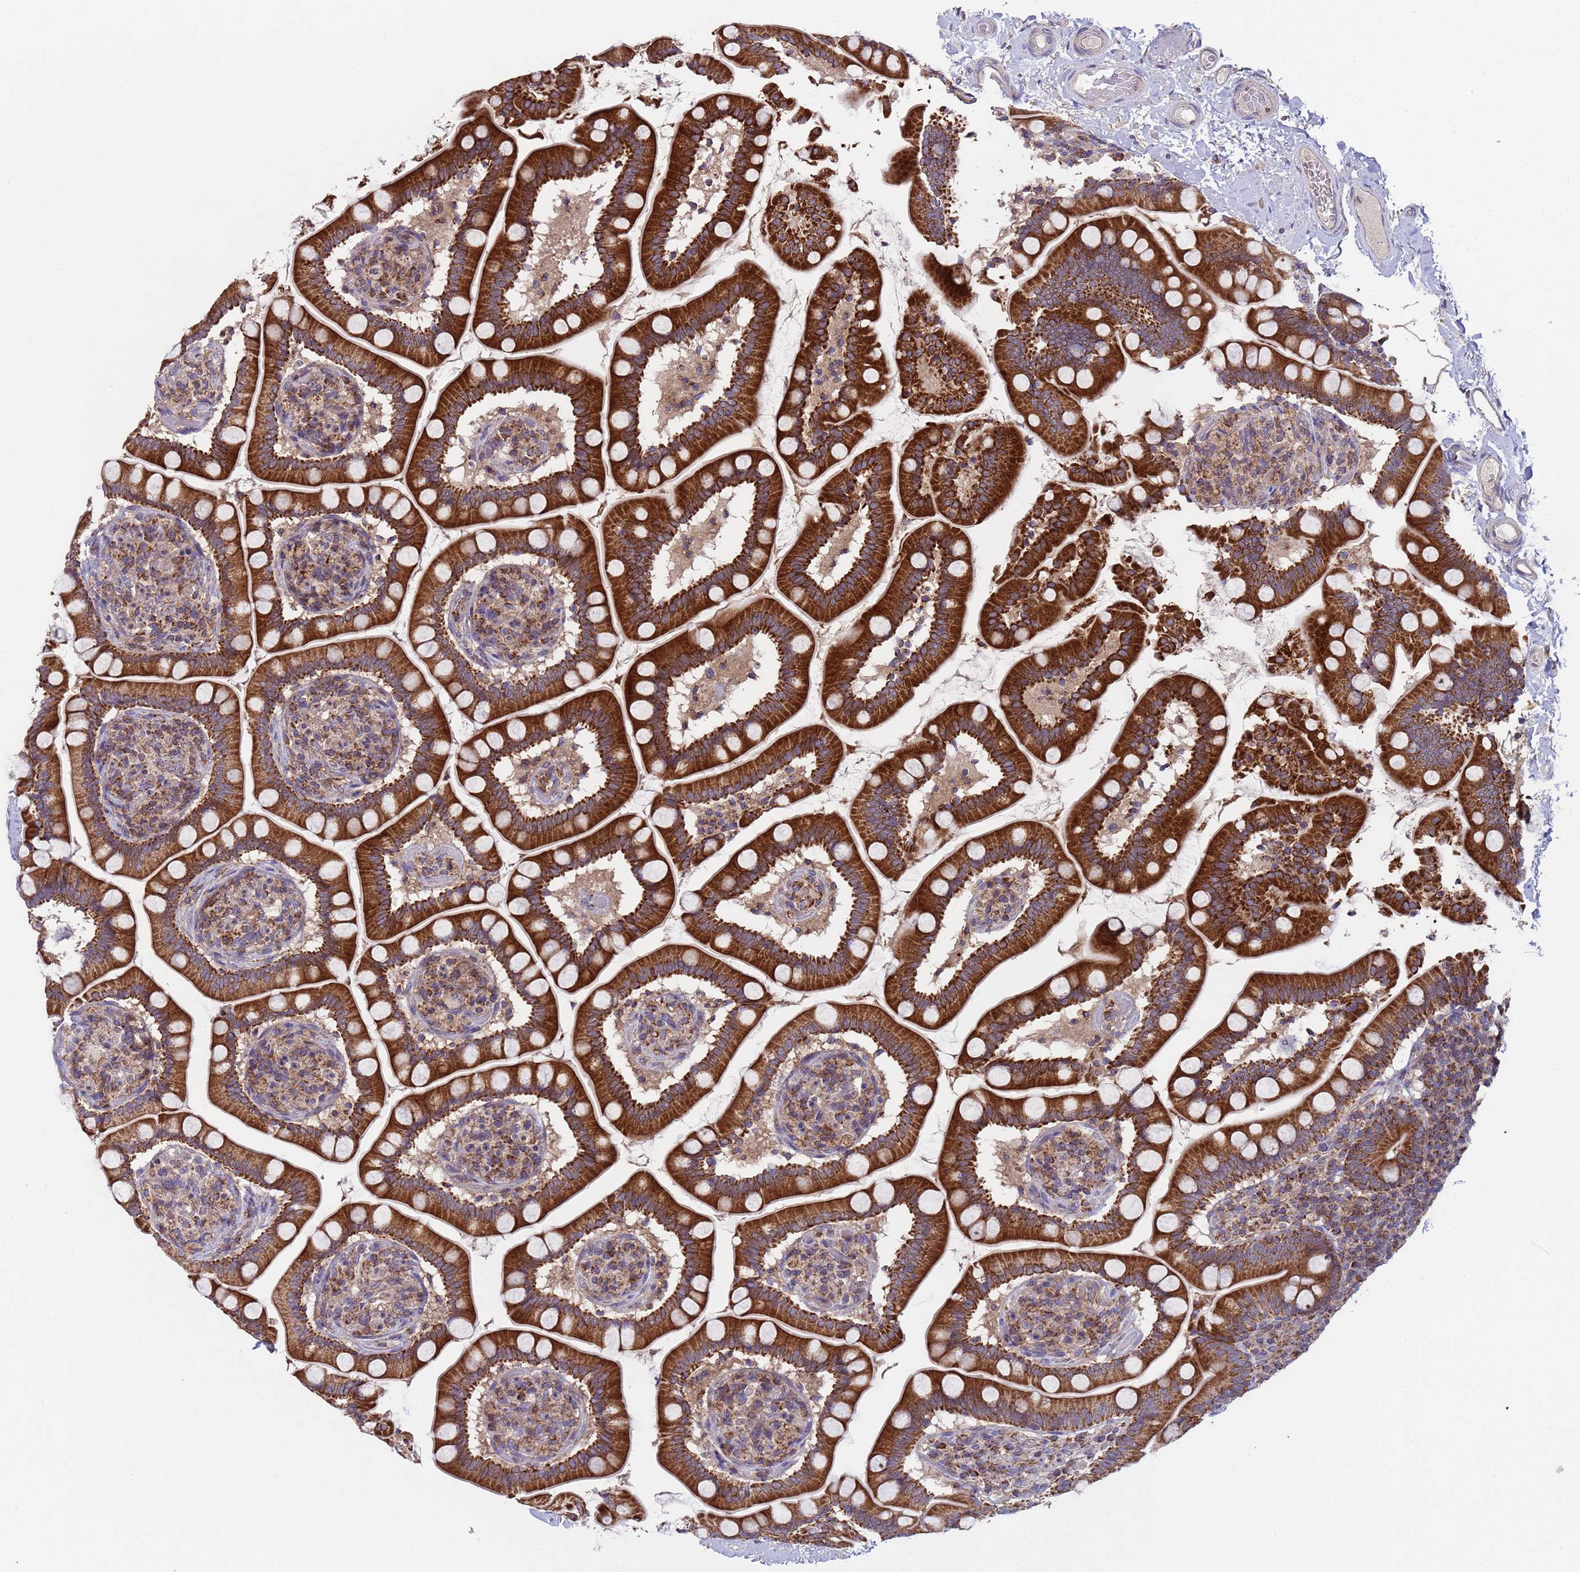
{"staining": {"intensity": "strong", "quantity": ">75%", "location": "cytoplasmic/membranous"}, "tissue": "small intestine", "cell_type": "Glandular cells", "image_type": "normal", "snomed": [{"axis": "morphology", "description": "Normal tissue, NOS"}, {"axis": "topography", "description": "Small intestine"}], "caption": "This histopathology image shows immunohistochemistry (IHC) staining of normal small intestine, with high strong cytoplasmic/membranous expression in about >75% of glandular cells.", "gene": "ACAD8", "patient": {"sex": "female", "age": 64}}